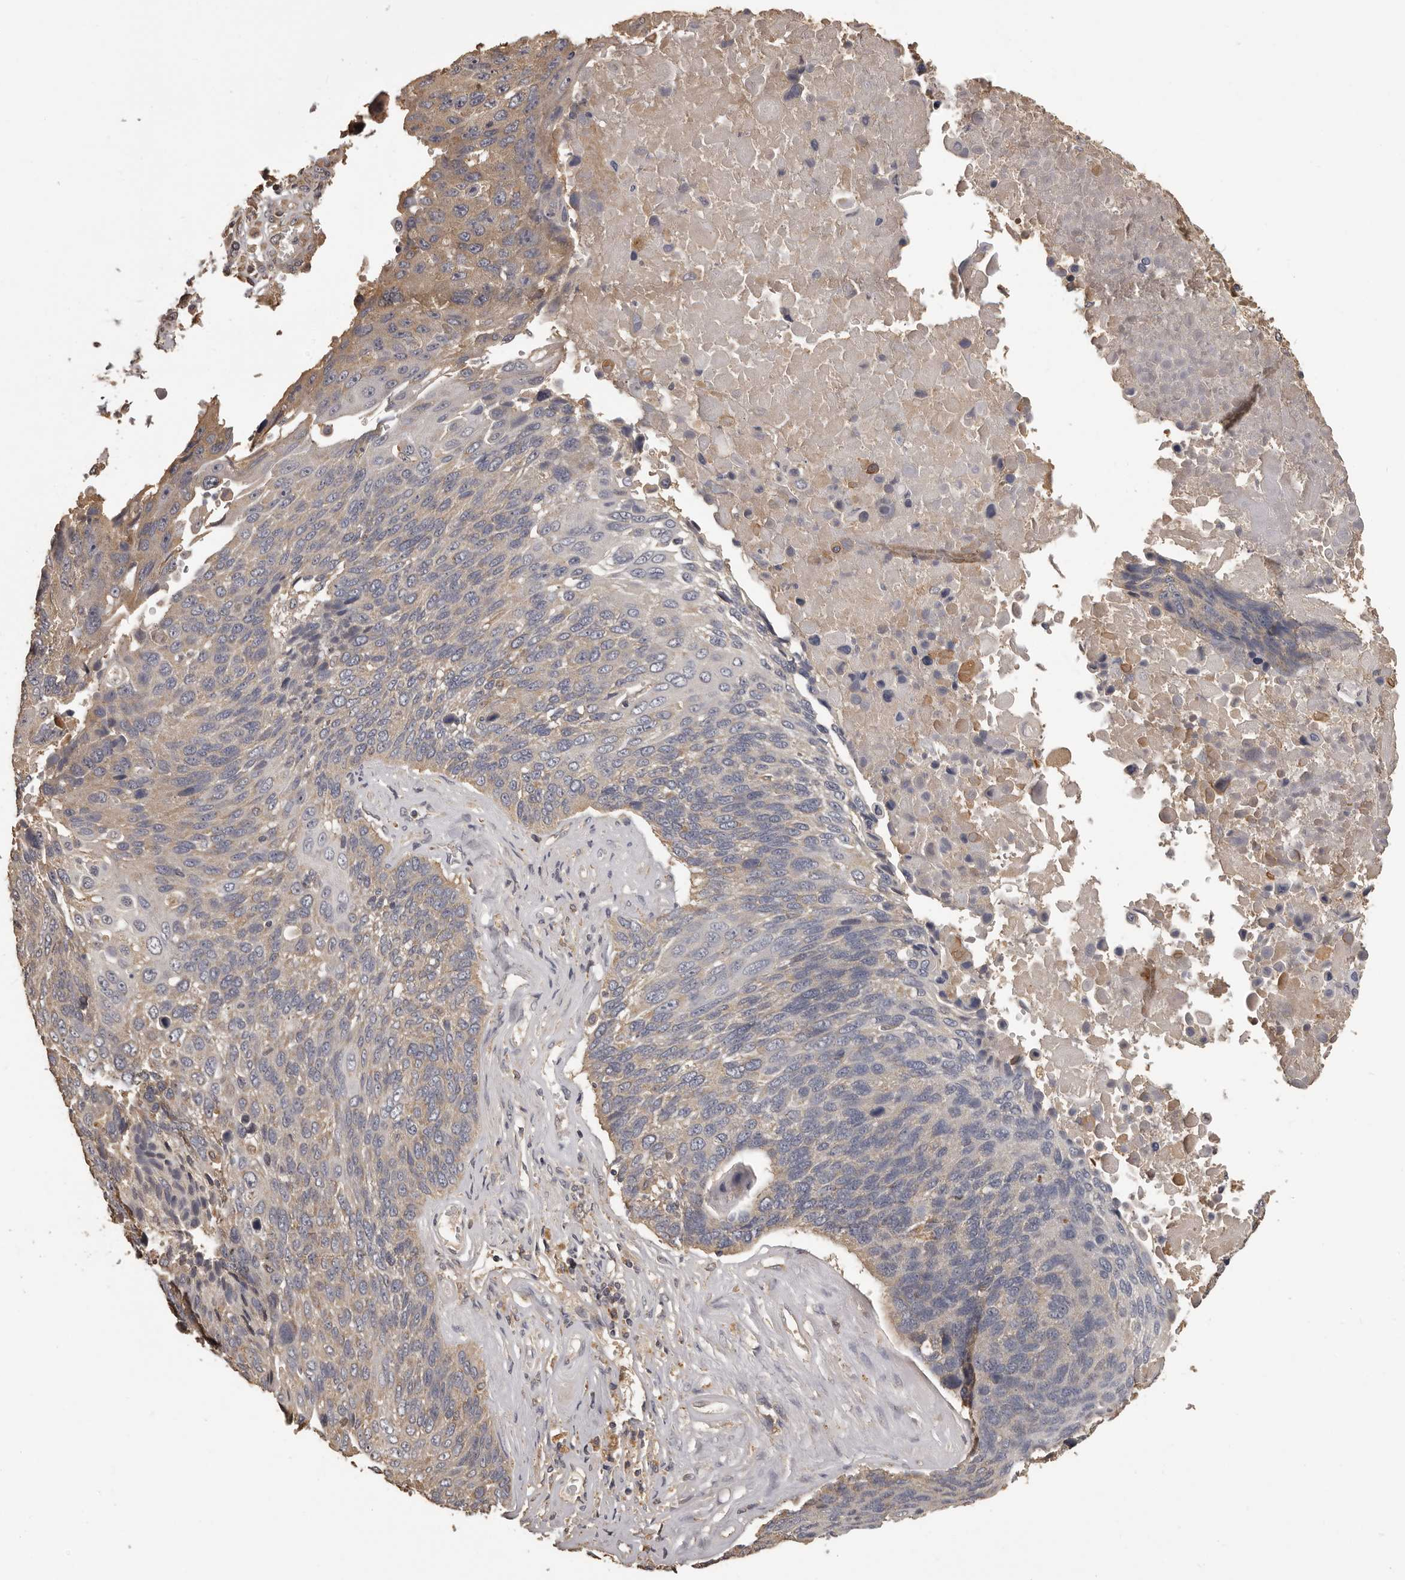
{"staining": {"intensity": "moderate", "quantity": "<25%", "location": "cytoplasmic/membranous"}, "tissue": "lung cancer", "cell_type": "Tumor cells", "image_type": "cancer", "snomed": [{"axis": "morphology", "description": "Squamous cell carcinoma, NOS"}, {"axis": "topography", "description": "Lung"}], "caption": "Moderate cytoplasmic/membranous protein expression is appreciated in about <25% of tumor cells in lung cancer (squamous cell carcinoma).", "gene": "MGAT5", "patient": {"sex": "male", "age": 66}}